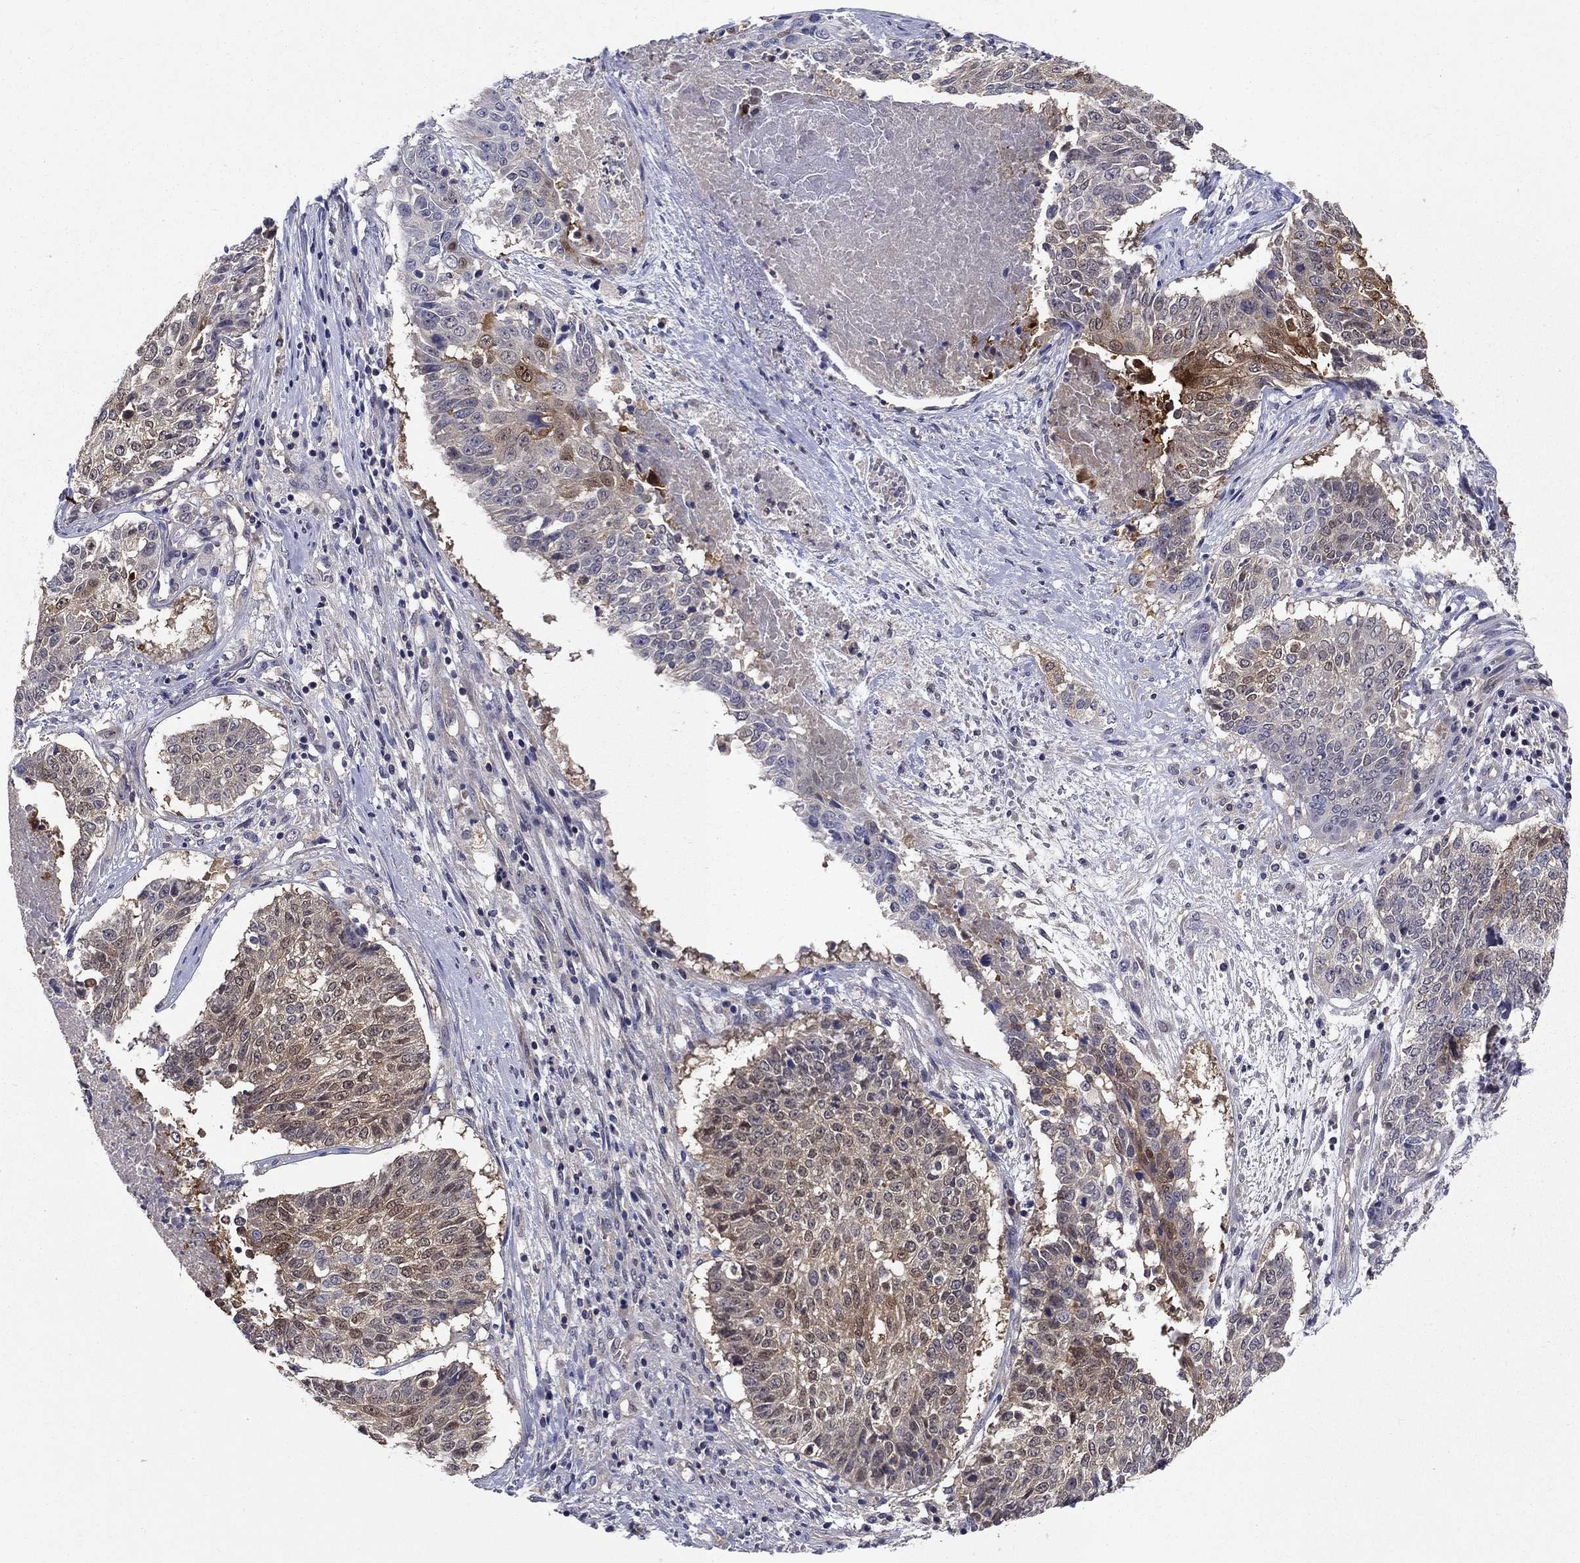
{"staining": {"intensity": "weak", "quantity": "<25%", "location": "cytoplasmic/membranous"}, "tissue": "lung cancer", "cell_type": "Tumor cells", "image_type": "cancer", "snomed": [{"axis": "morphology", "description": "Squamous cell carcinoma, NOS"}, {"axis": "topography", "description": "Lung"}], "caption": "DAB immunohistochemical staining of lung cancer displays no significant positivity in tumor cells.", "gene": "GLTP", "patient": {"sex": "male", "age": 64}}